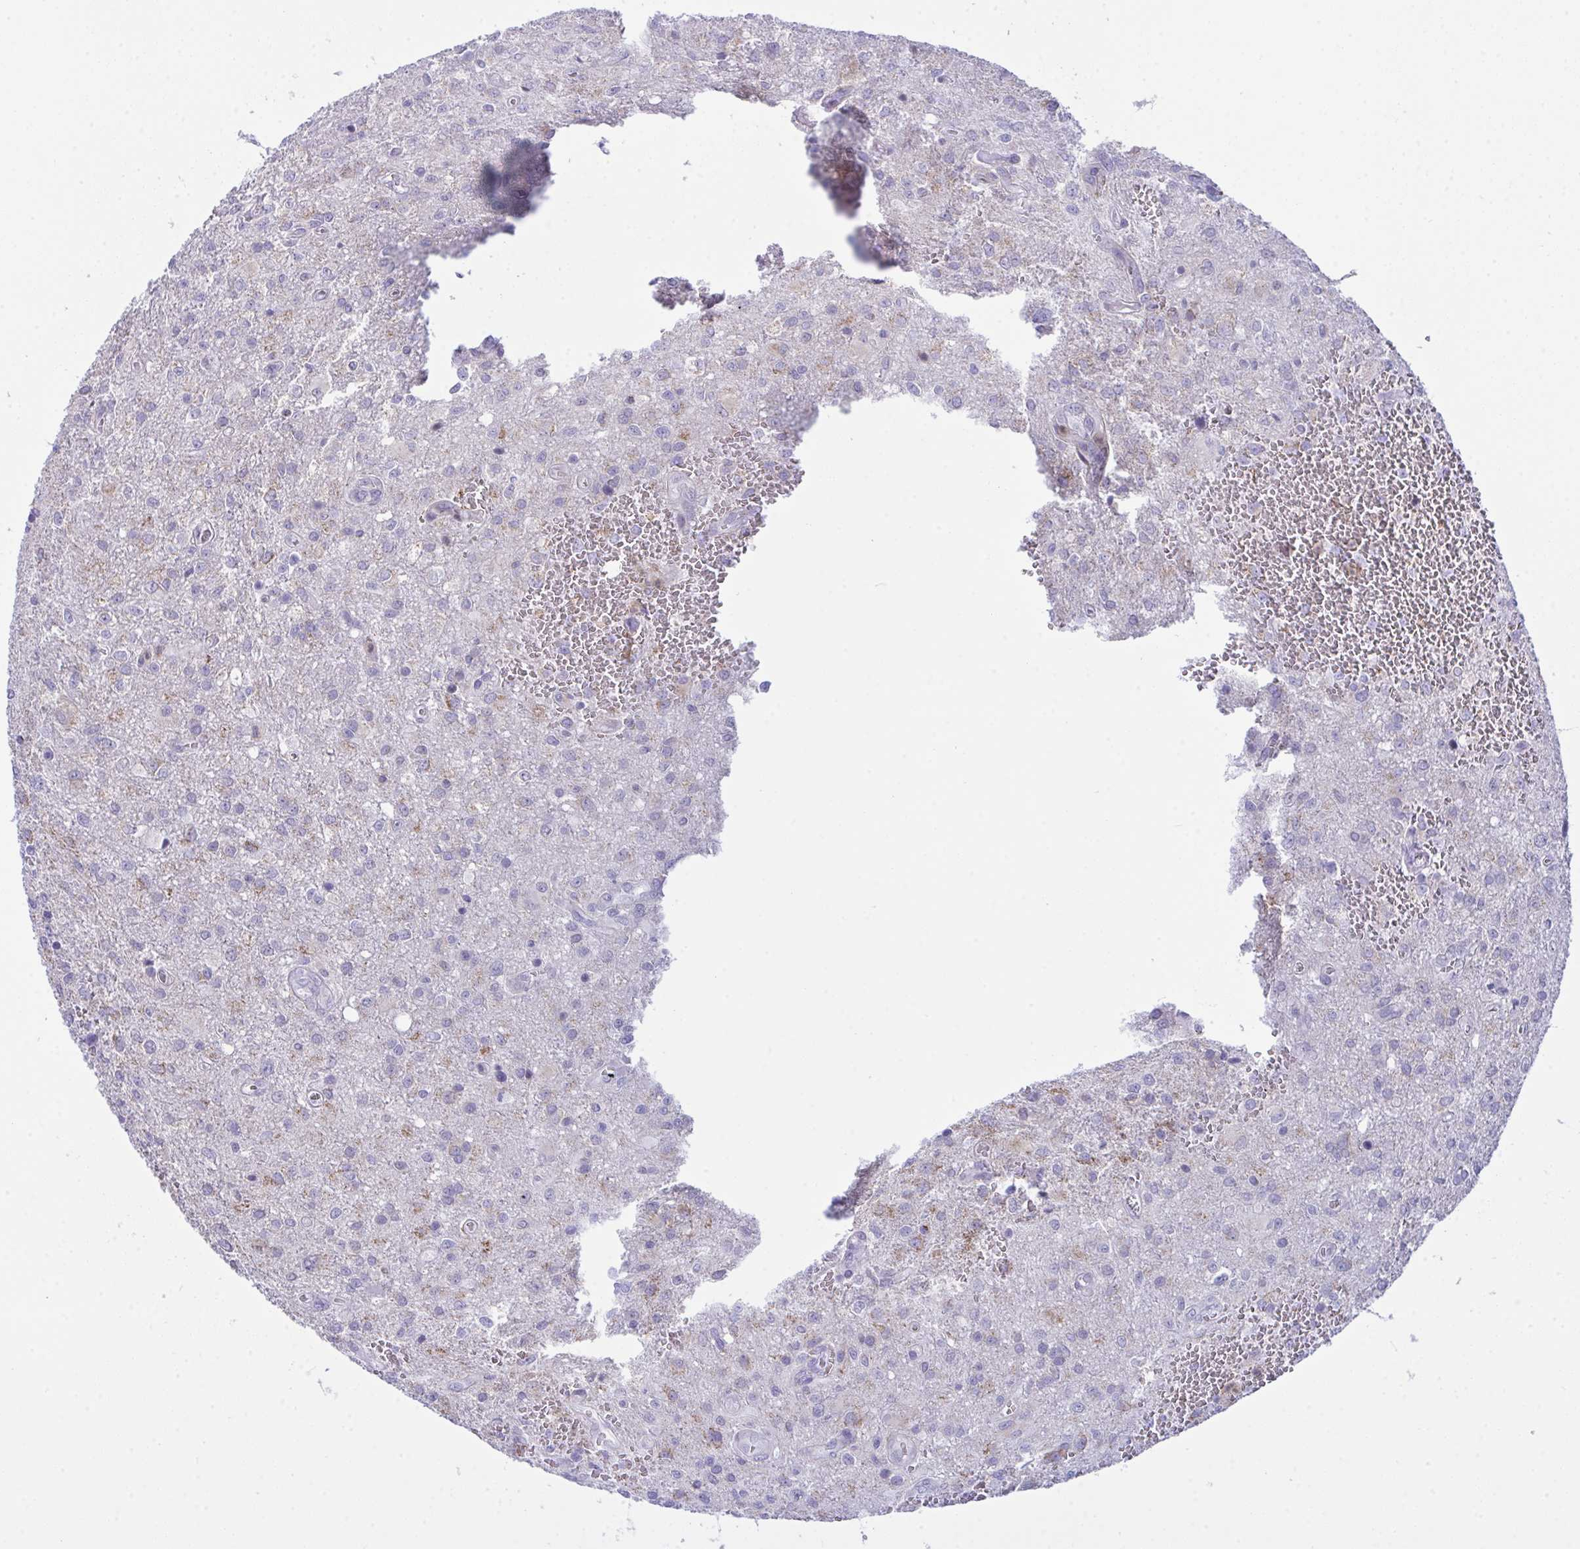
{"staining": {"intensity": "weak", "quantity": "<25%", "location": "cytoplasmic/membranous"}, "tissue": "glioma", "cell_type": "Tumor cells", "image_type": "cancer", "snomed": [{"axis": "morphology", "description": "Glioma, malignant, Low grade"}, {"axis": "topography", "description": "Brain"}], "caption": "A micrograph of human low-grade glioma (malignant) is negative for staining in tumor cells.", "gene": "PLA2G12B", "patient": {"sex": "male", "age": 66}}